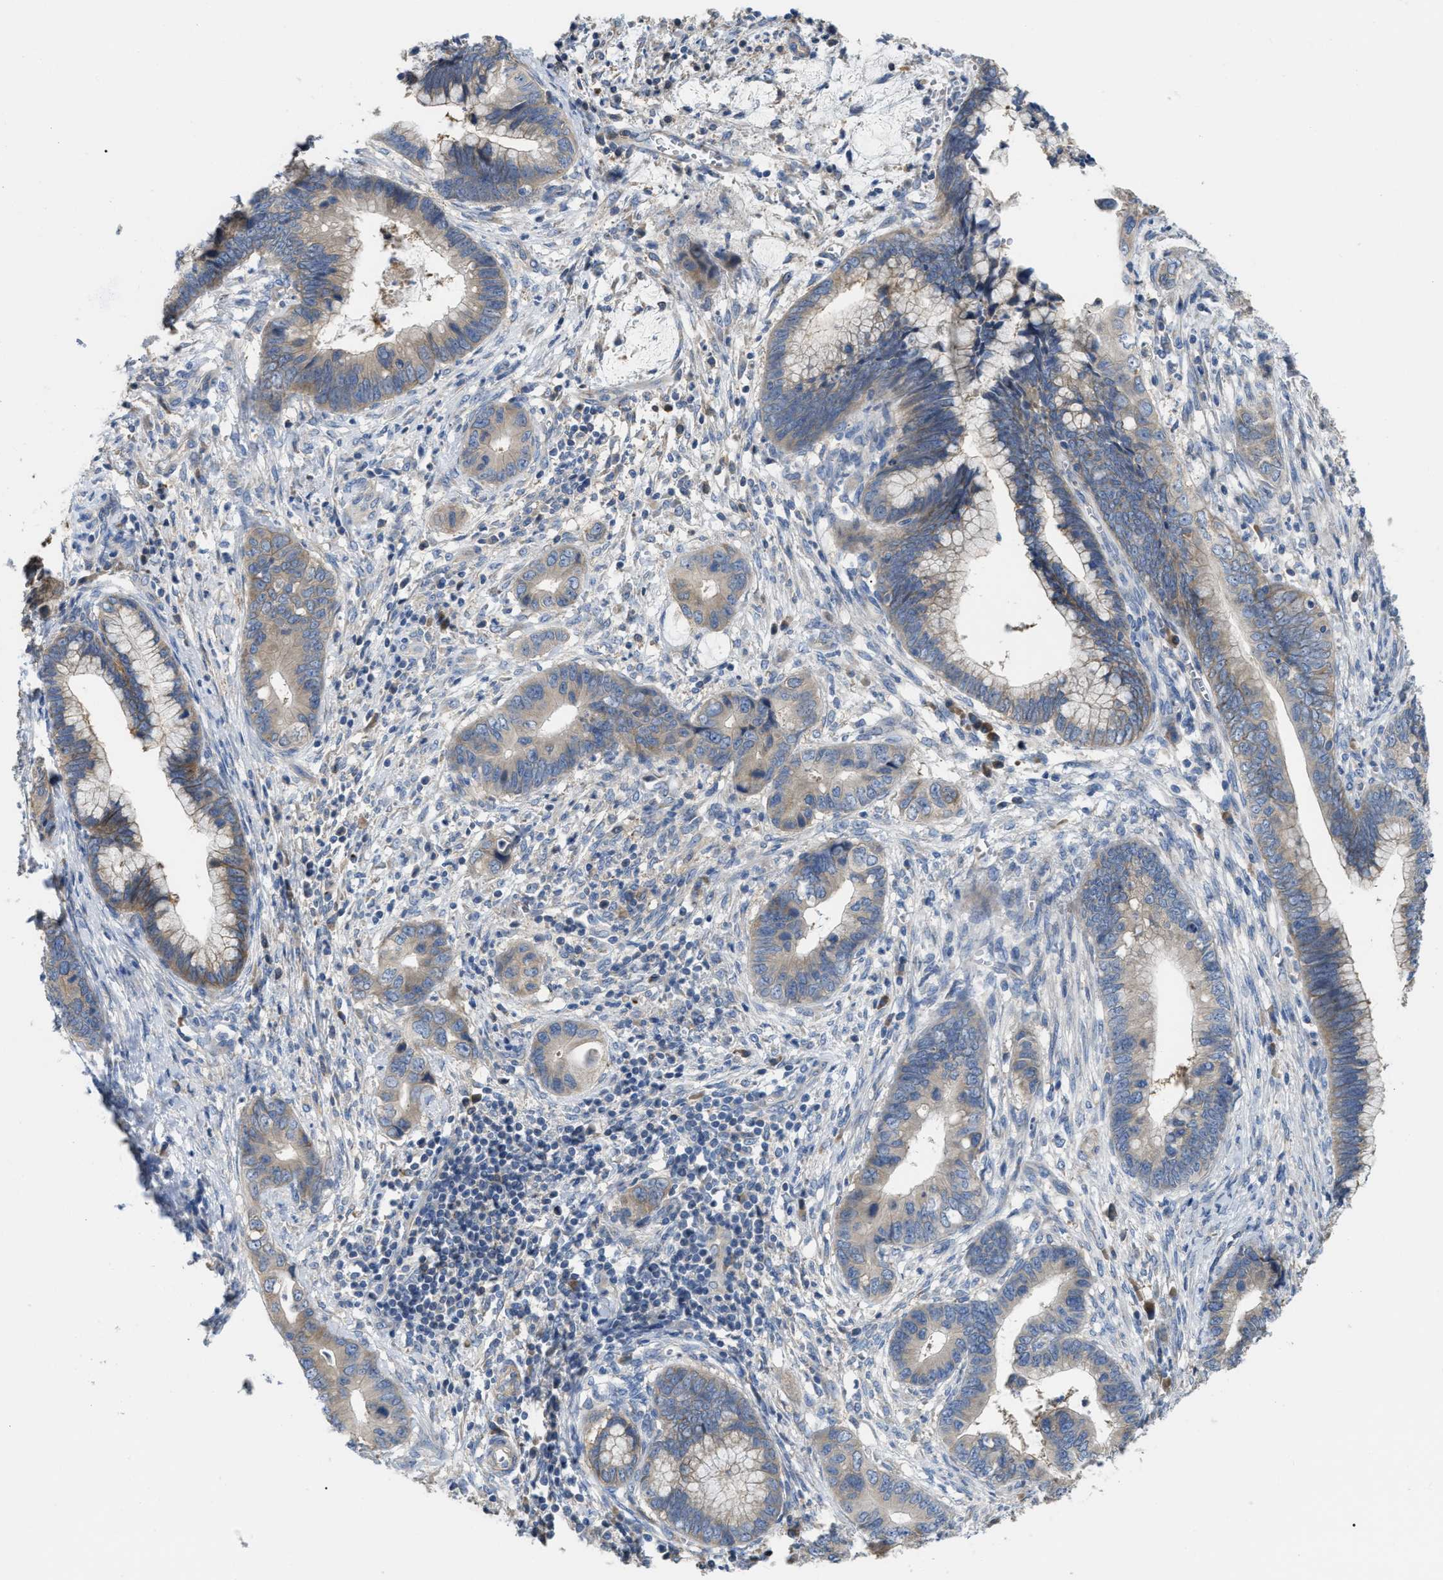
{"staining": {"intensity": "weak", "quantity": ">75%", "location": "cytoplasmic/membranous"}, "tissue": "cervical cancer", "cell_type": "Tumor cells", "image_type": "cancer", "snomed": [{"axis": "morphology", "description": "Adenocarcinoma, NOS"}, {"axis": "topography", "description": "Cervix"}], "caption": "An immunohistochemistry histopathology image of tumor tissue is shown. Protein staining in brown shows weak cytoplasmic/membranous positivity in cervical cancer (adenocarcinoma) within tumor cells.", "gene": "DHX58", "patient": {"sex": "female", "age": 44}}